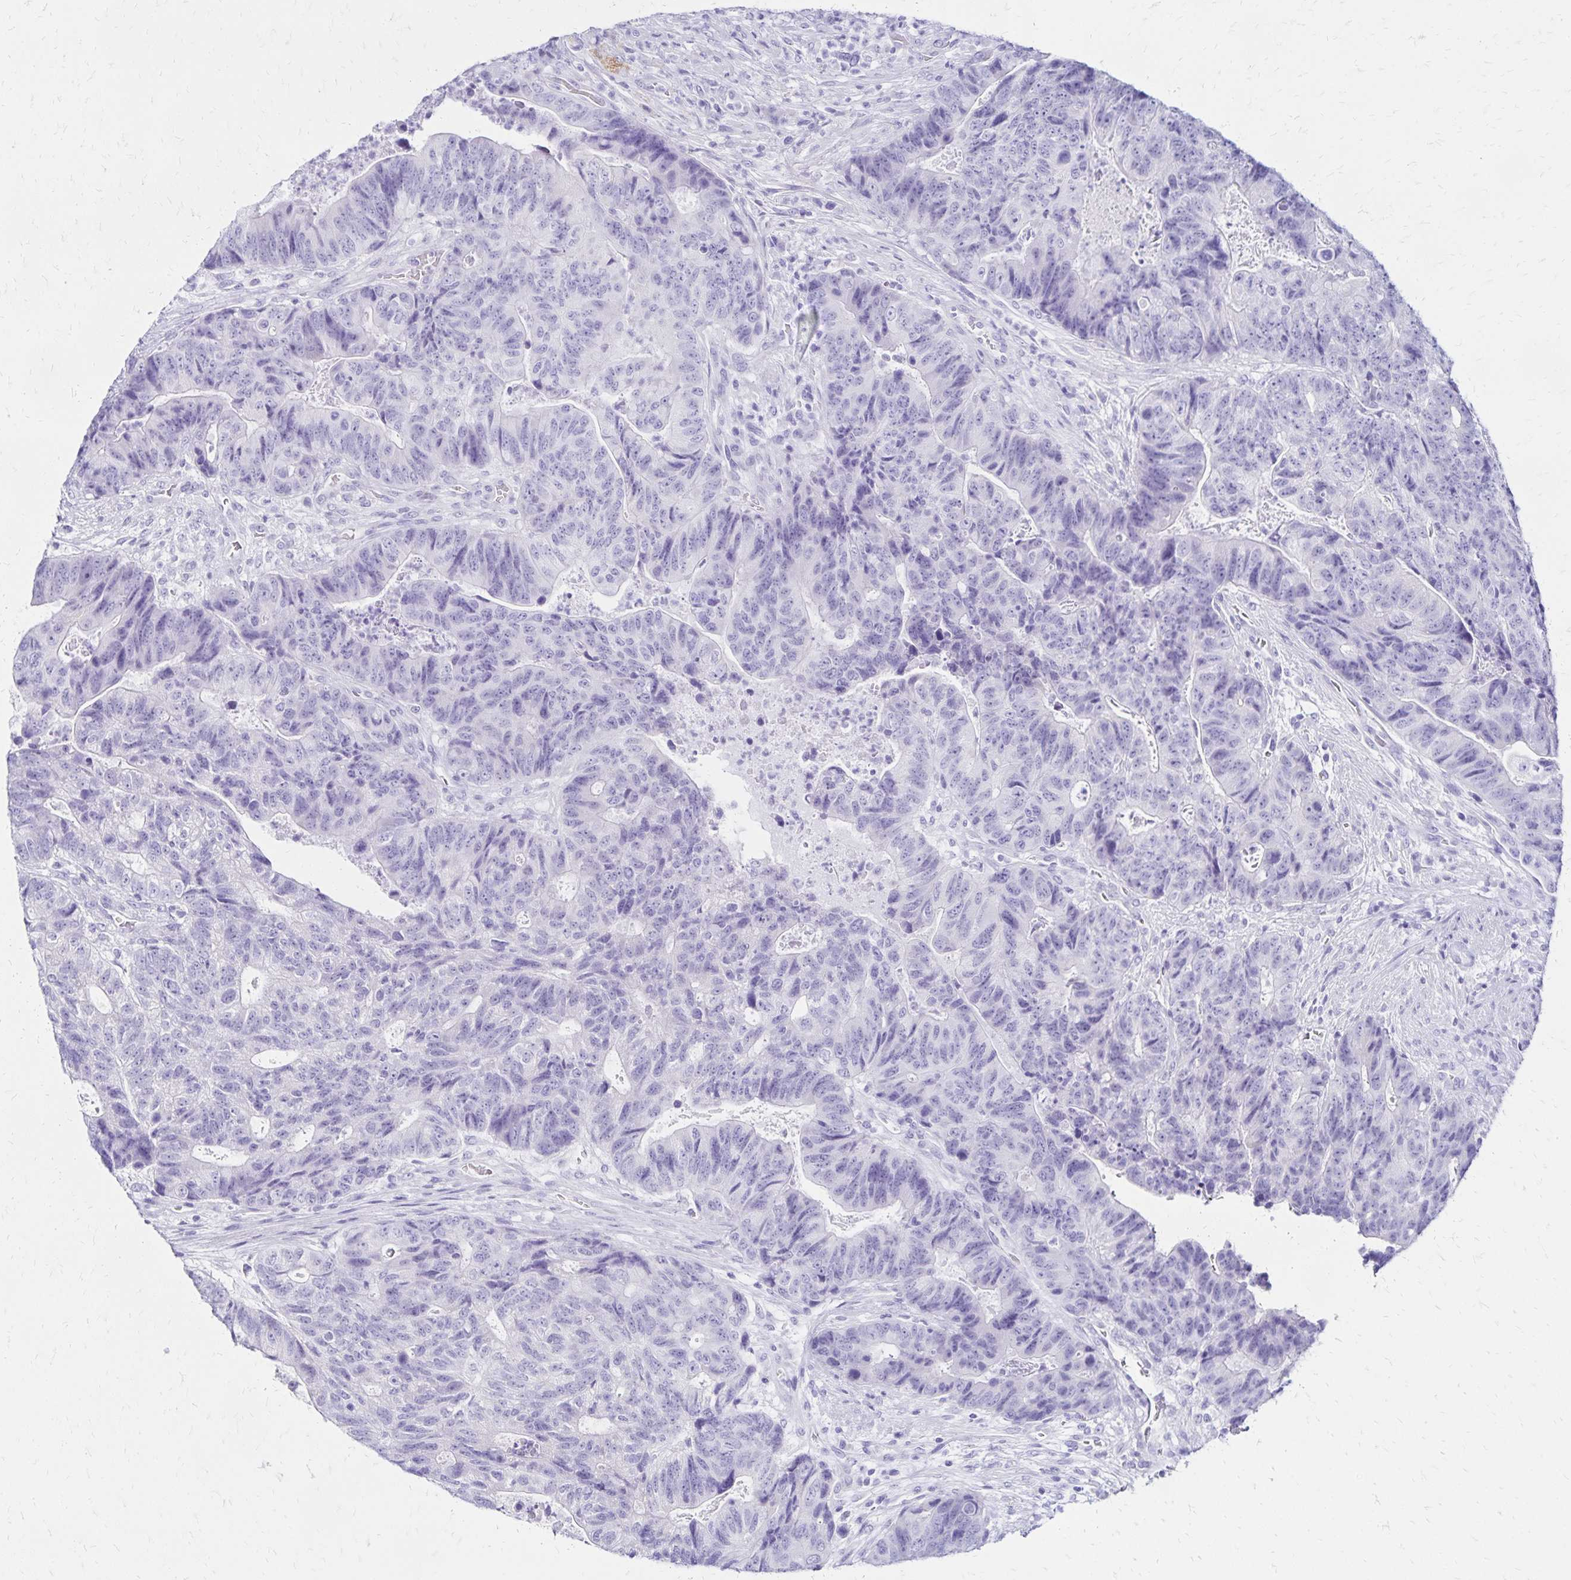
{"staining": {"intensity": "negative", "quantity": "none", "location": "none"}, "tissue": "colorectal cancer", "cell_type": "Tumor cells", "image_type": "cancer", "snomed": [{"axis": "morphology", "description": "Normal tissue, NOS"}, {"axis": "morphology", "description": "Adenocarcinoma, NOS"}, {"axis": "topography", "description": "Colon"}], "caption": "Photomicrograph shows no significant protein expression in tumor cells of colorectal cancer (adenocarcinoma).", "gene": "LIN28B", "patient": {"sex": "female", "age": 48}}